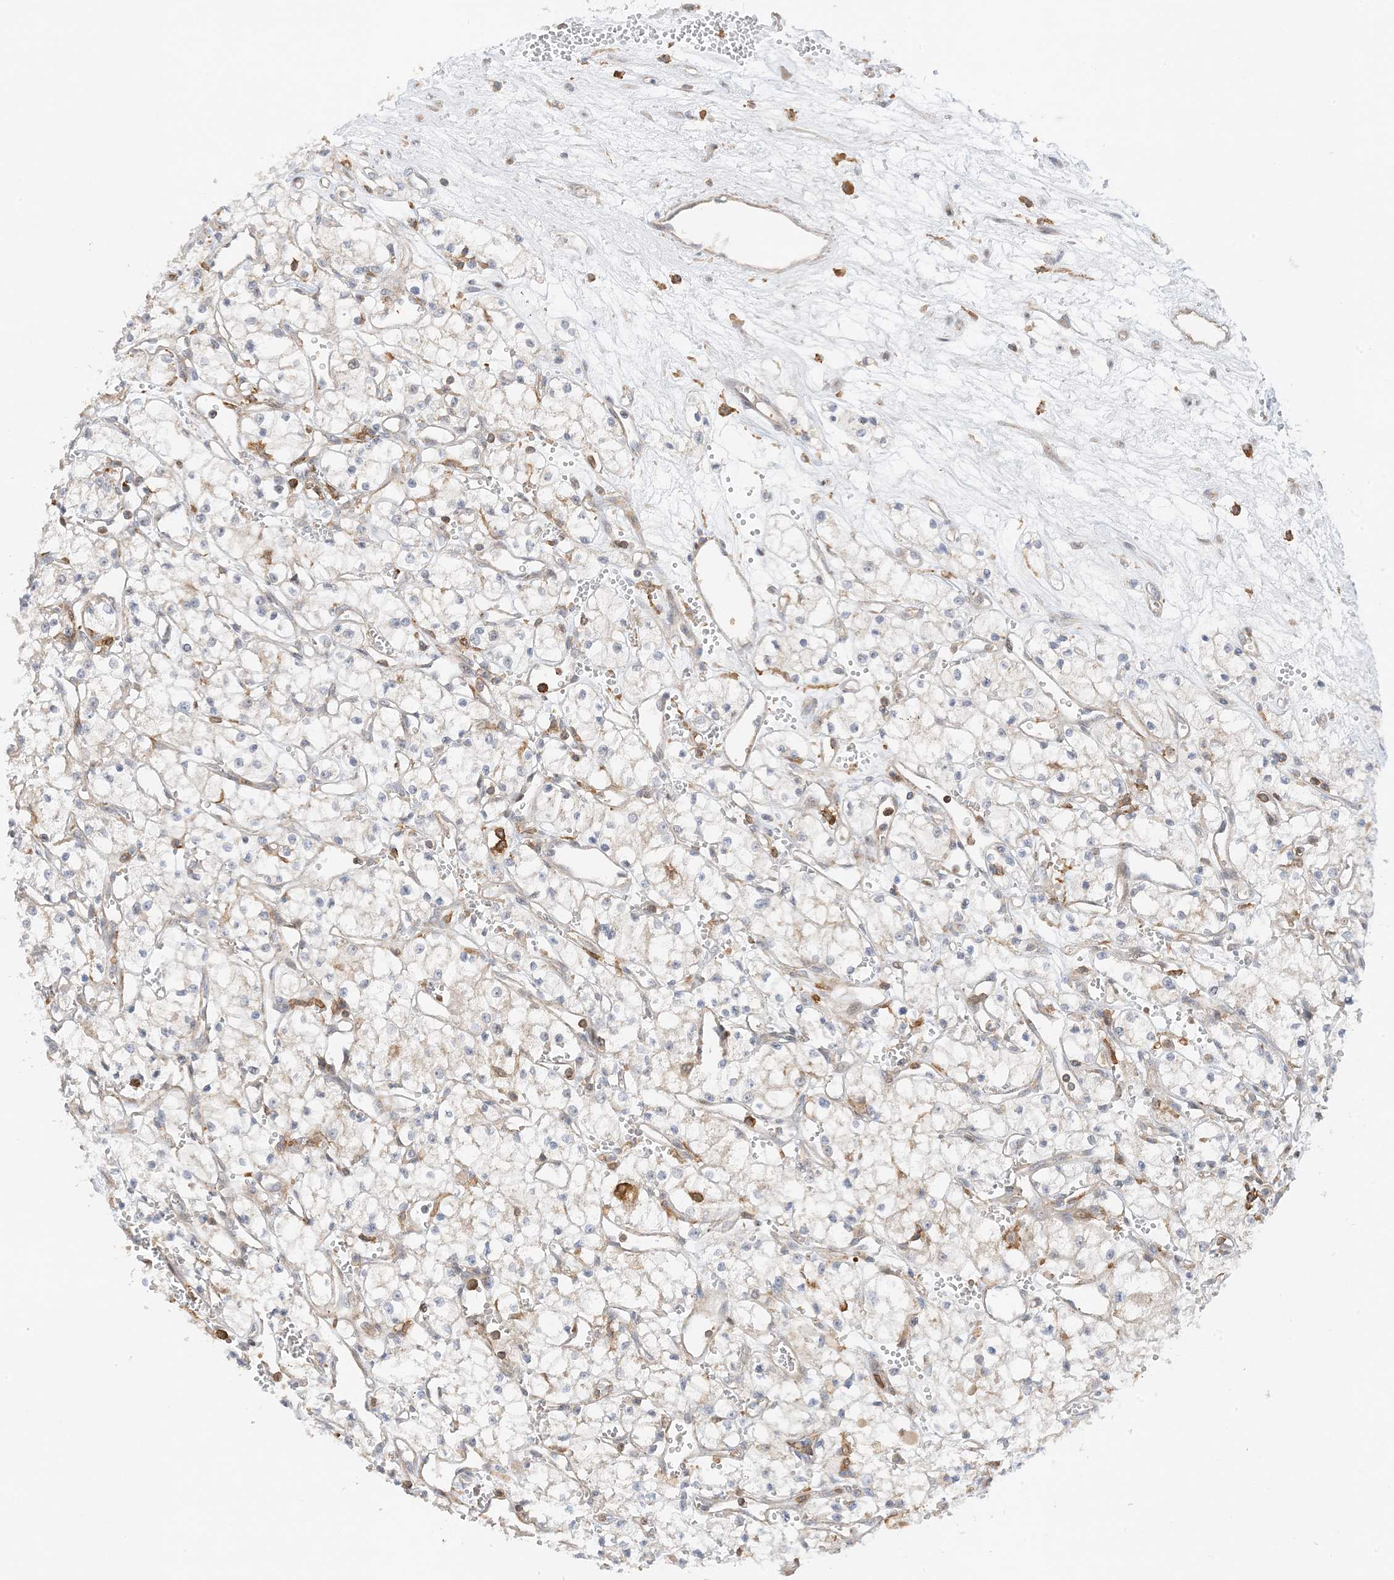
{"staining": {"intensity": "negative", "quantity": "none", "location": "none"}, "tissue": "renal cancer", "cell_type": "Tumor cells", "image_type": "cancer", "snomed": [{"axis": "morphology", "description": "Adenocarcinoma, NOS"}, {"axis": "topography", "description": "Kidney"}], "caption": "This is an IHC photomicrograph of human adenocarcinoma (renal). There is no positivity in tumor cells.", "gene": "TATDN3", "patient": {"sex": "male", "age": 59}}